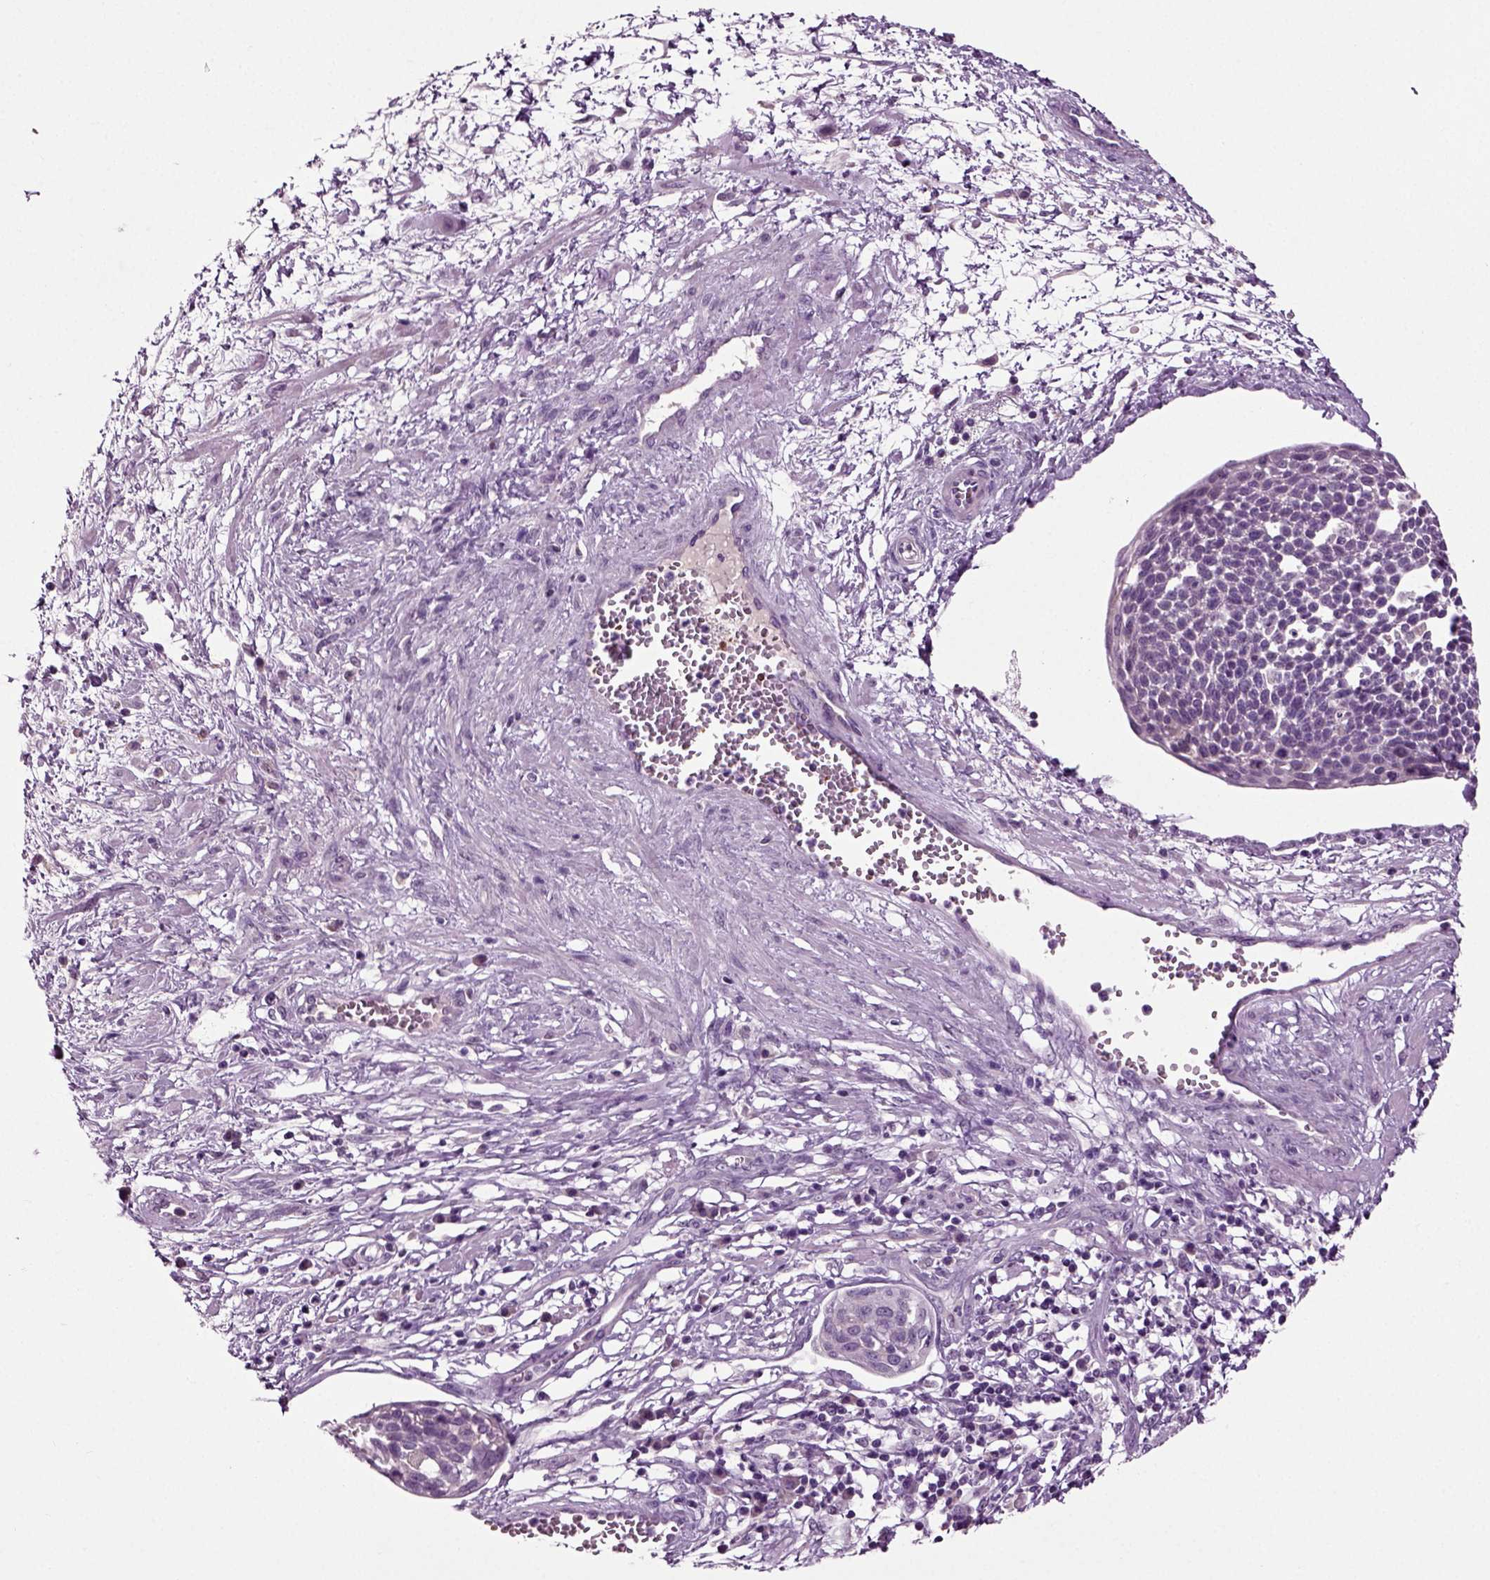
{"staining": {"intensity": "negative", "quantity": "none", "location": "none"}, "tissue": "cervical cancer", "cell_type": "Tumor cells", "image_type": "cancer", "snomed": [{"axis": "morphology", "description": "Squamous cell carcinoma, NOS"}, {"axis": "topography", "description": "Cervix"}], "caption": "A high-resolution micrograph shows immunohistochemistry staining of cervical cancer, which shows no significant positivity in tumor cells.", "gene": "SPATA17", "patient": {"sex": "female", "age": 34}}